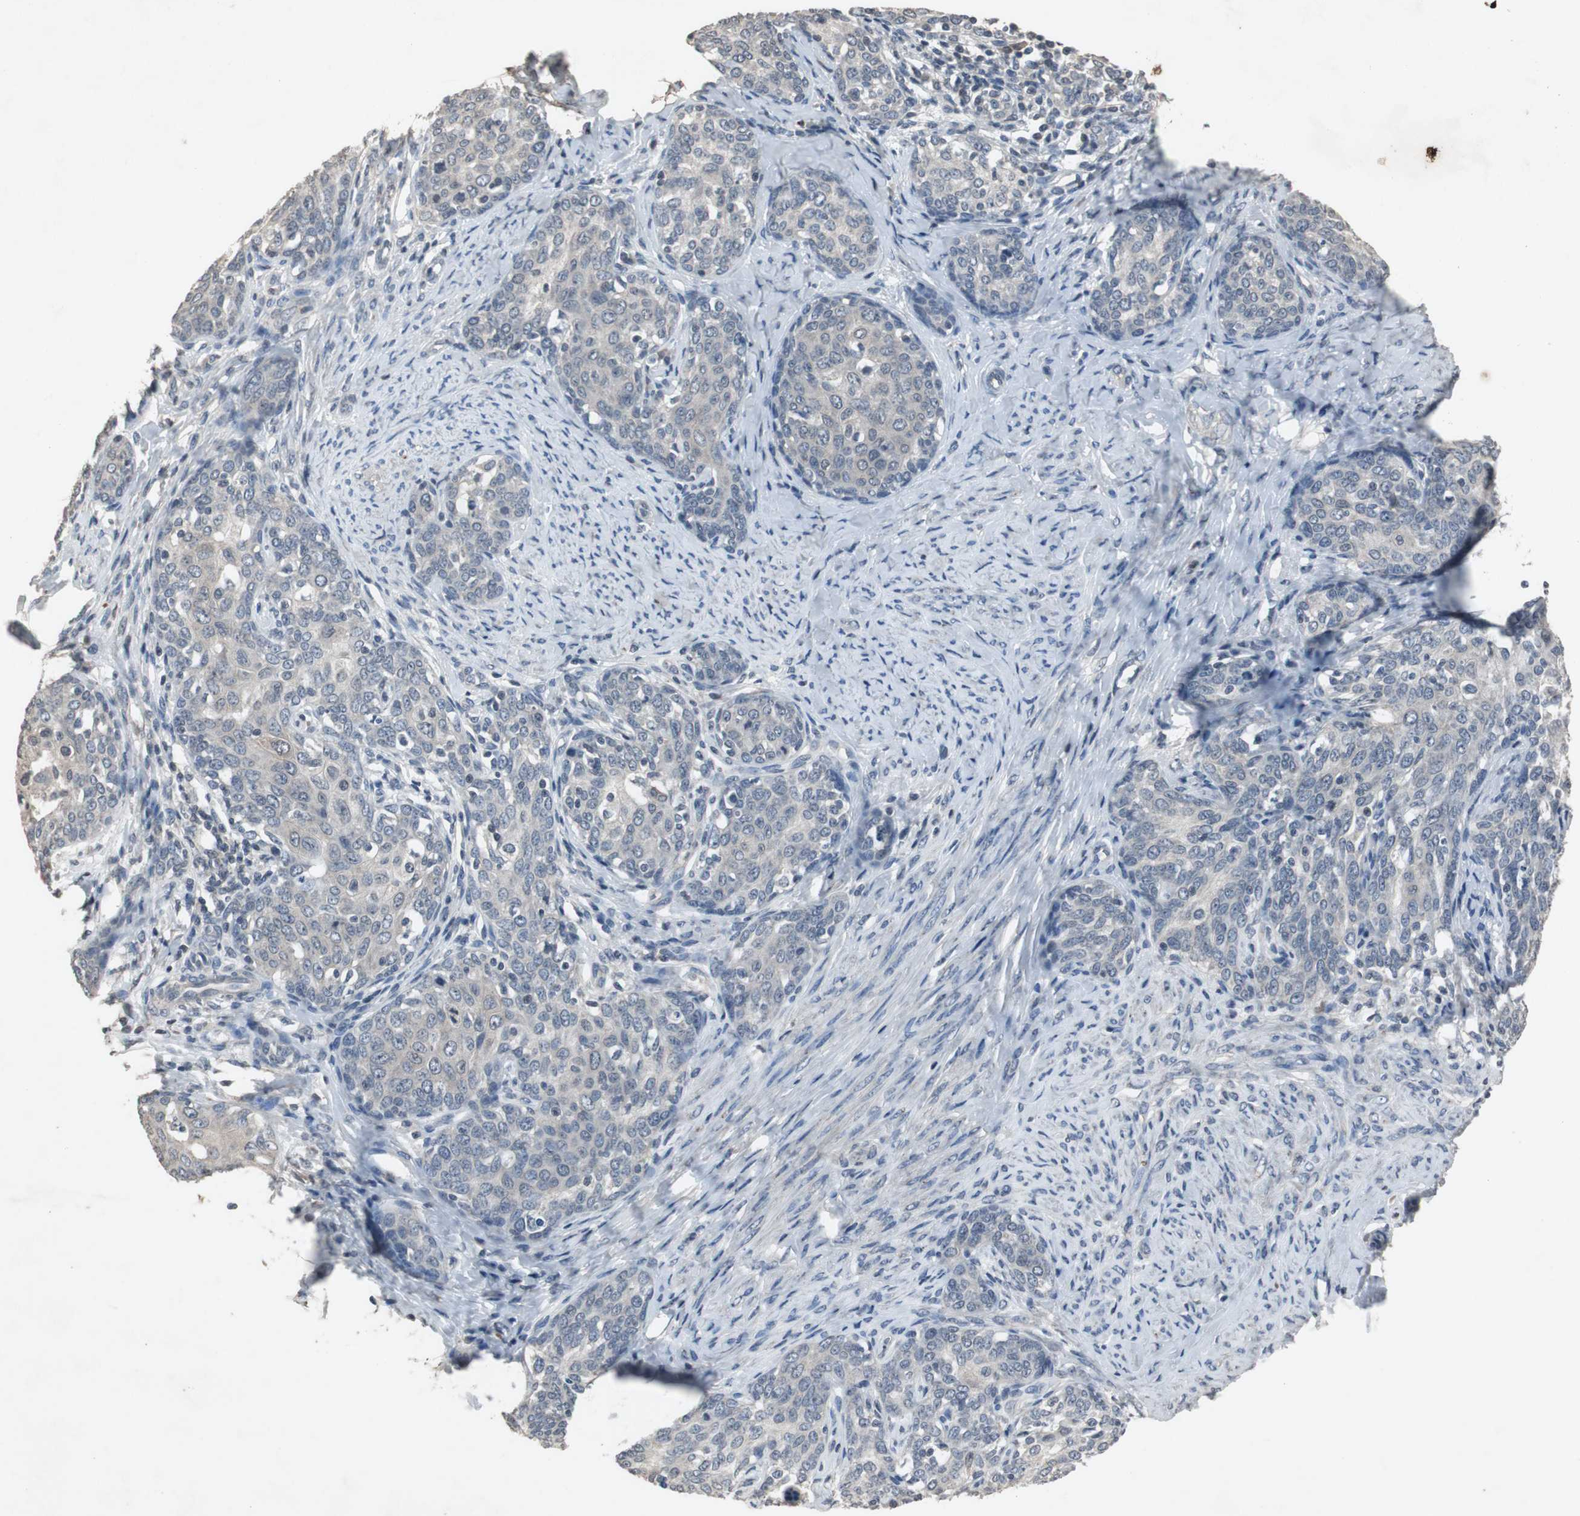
{"staining": {"intensity": "negative", "quantity": "none", "location": "none"}, "tissue": "cervical cancer", "cell_type": "Tumor cells", "image_type": "cancer", "snomed": [{"axis": "morphology", "description": "Squamous cell carcinoma, NOS"}, {"axis": "morphology", "description": "Adenocarcinoma, NOS"}, {"axis": "topography", "description": "Cervix"}], "caption": "High magnification brightfield microscopy of cervical squamous cell carcinoma stained with DAB (3,3'-diaminobenzidine) (brown) and counterstained with hematoxylin (blue): tumor cells show no significant expression.", "gene": "ADNP2", "patient": {"sex": "female", "age": 52}}